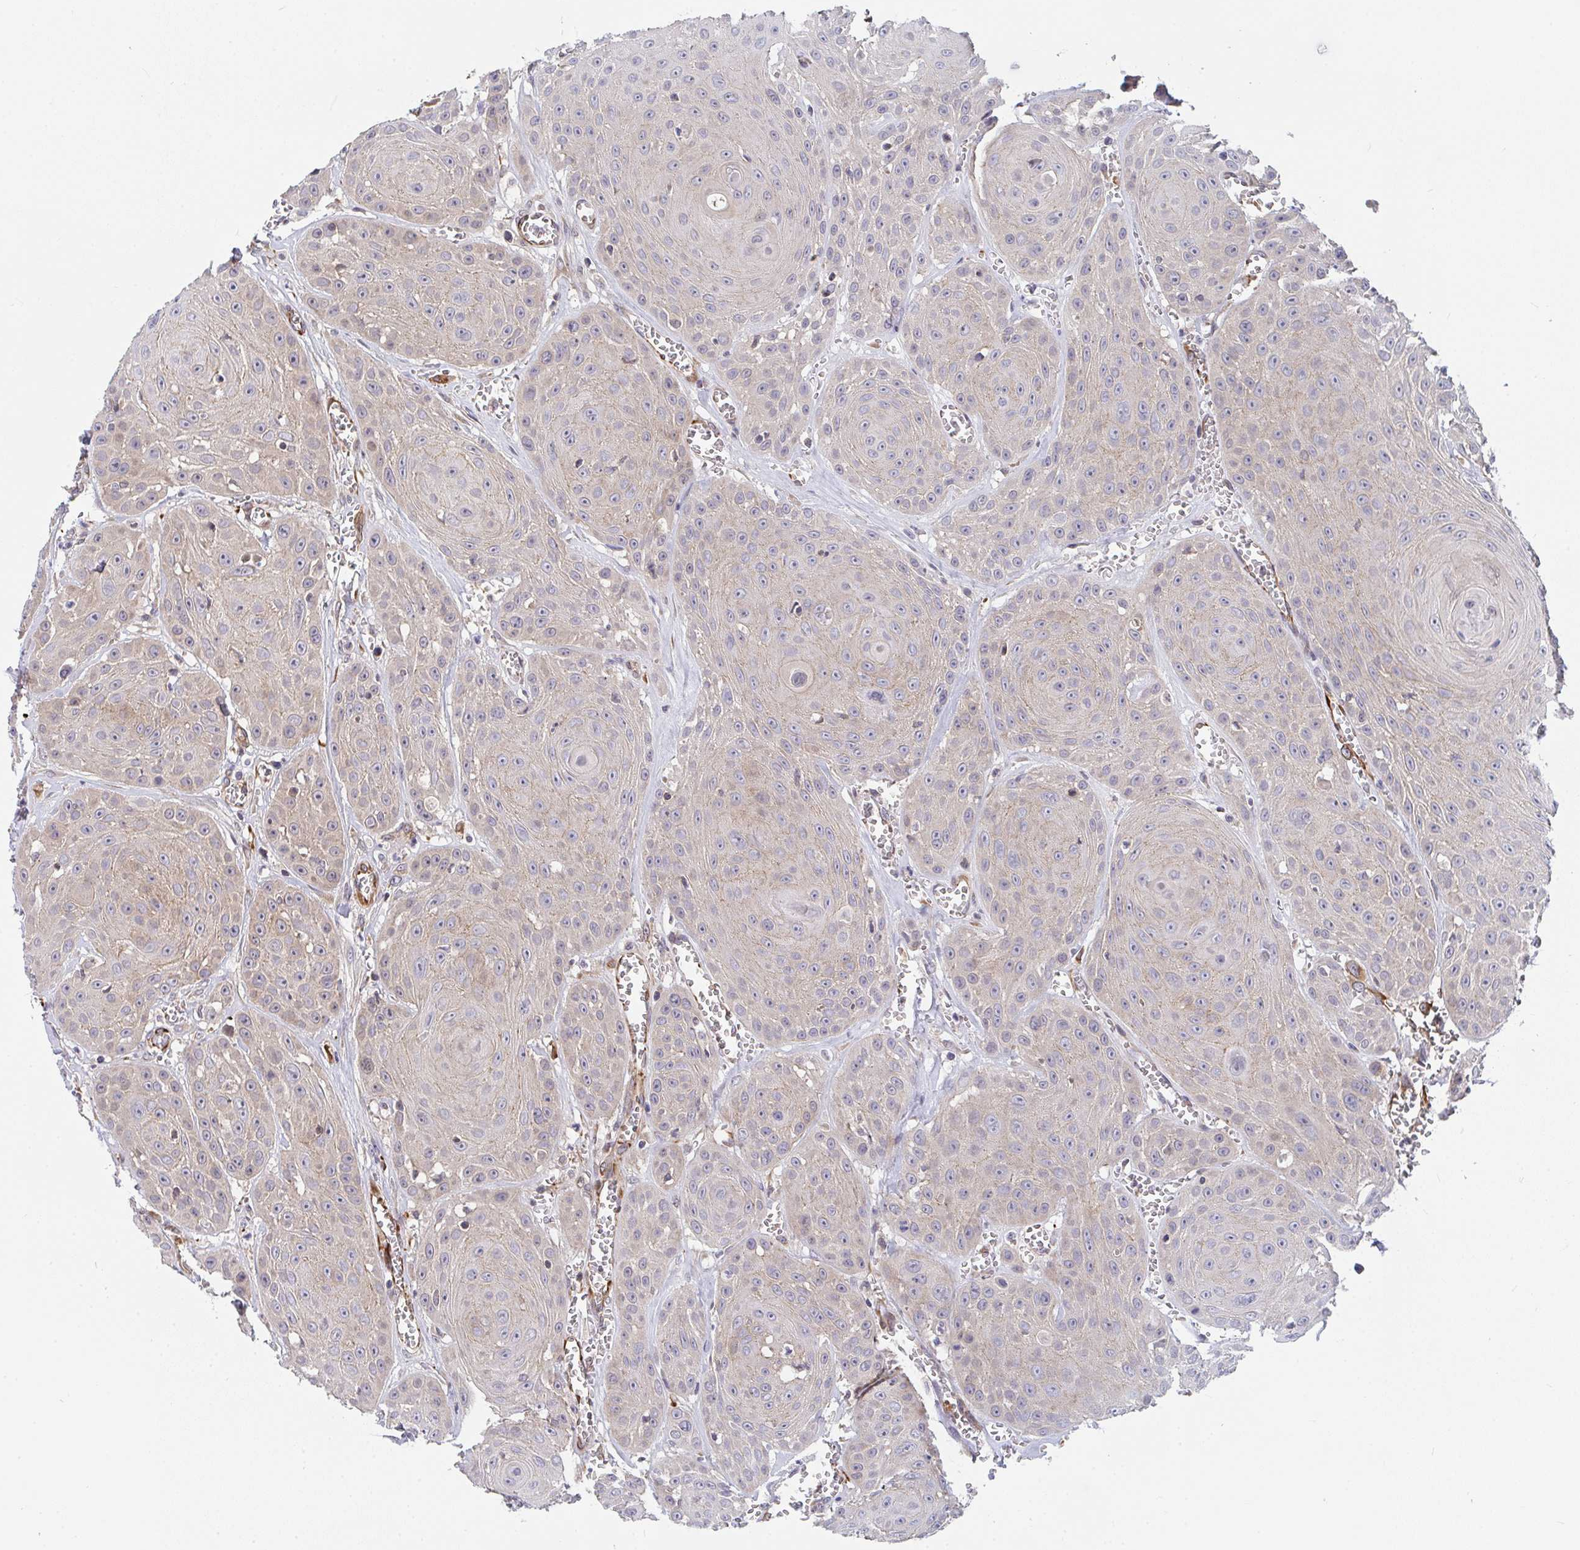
{"staining": {"intensity": "weak", "quantity": "<25%", "location": "cytoplasmic/membranous"}, "tissue": "head and neck cancer", "cell_type": "Tumor cells", "image_type": "cancer", "snomed": [{"axis": "morphology", "description": "Squamous cell carcinoma, NOS"}, {"axis": "topography", "description": "Oral tissue"}, {"axis": "topography", "description": "Head-Neck"}], "caption": "High magnification brightfield microscopy of squamous cell carcinoma (head and neck) stained with DAB (brown) and counterstained with hematoxylin (blue): tumor cells show no significant staining.", "gene": "EIF1AD", "patient": {"sex": "male", "age": 81}}